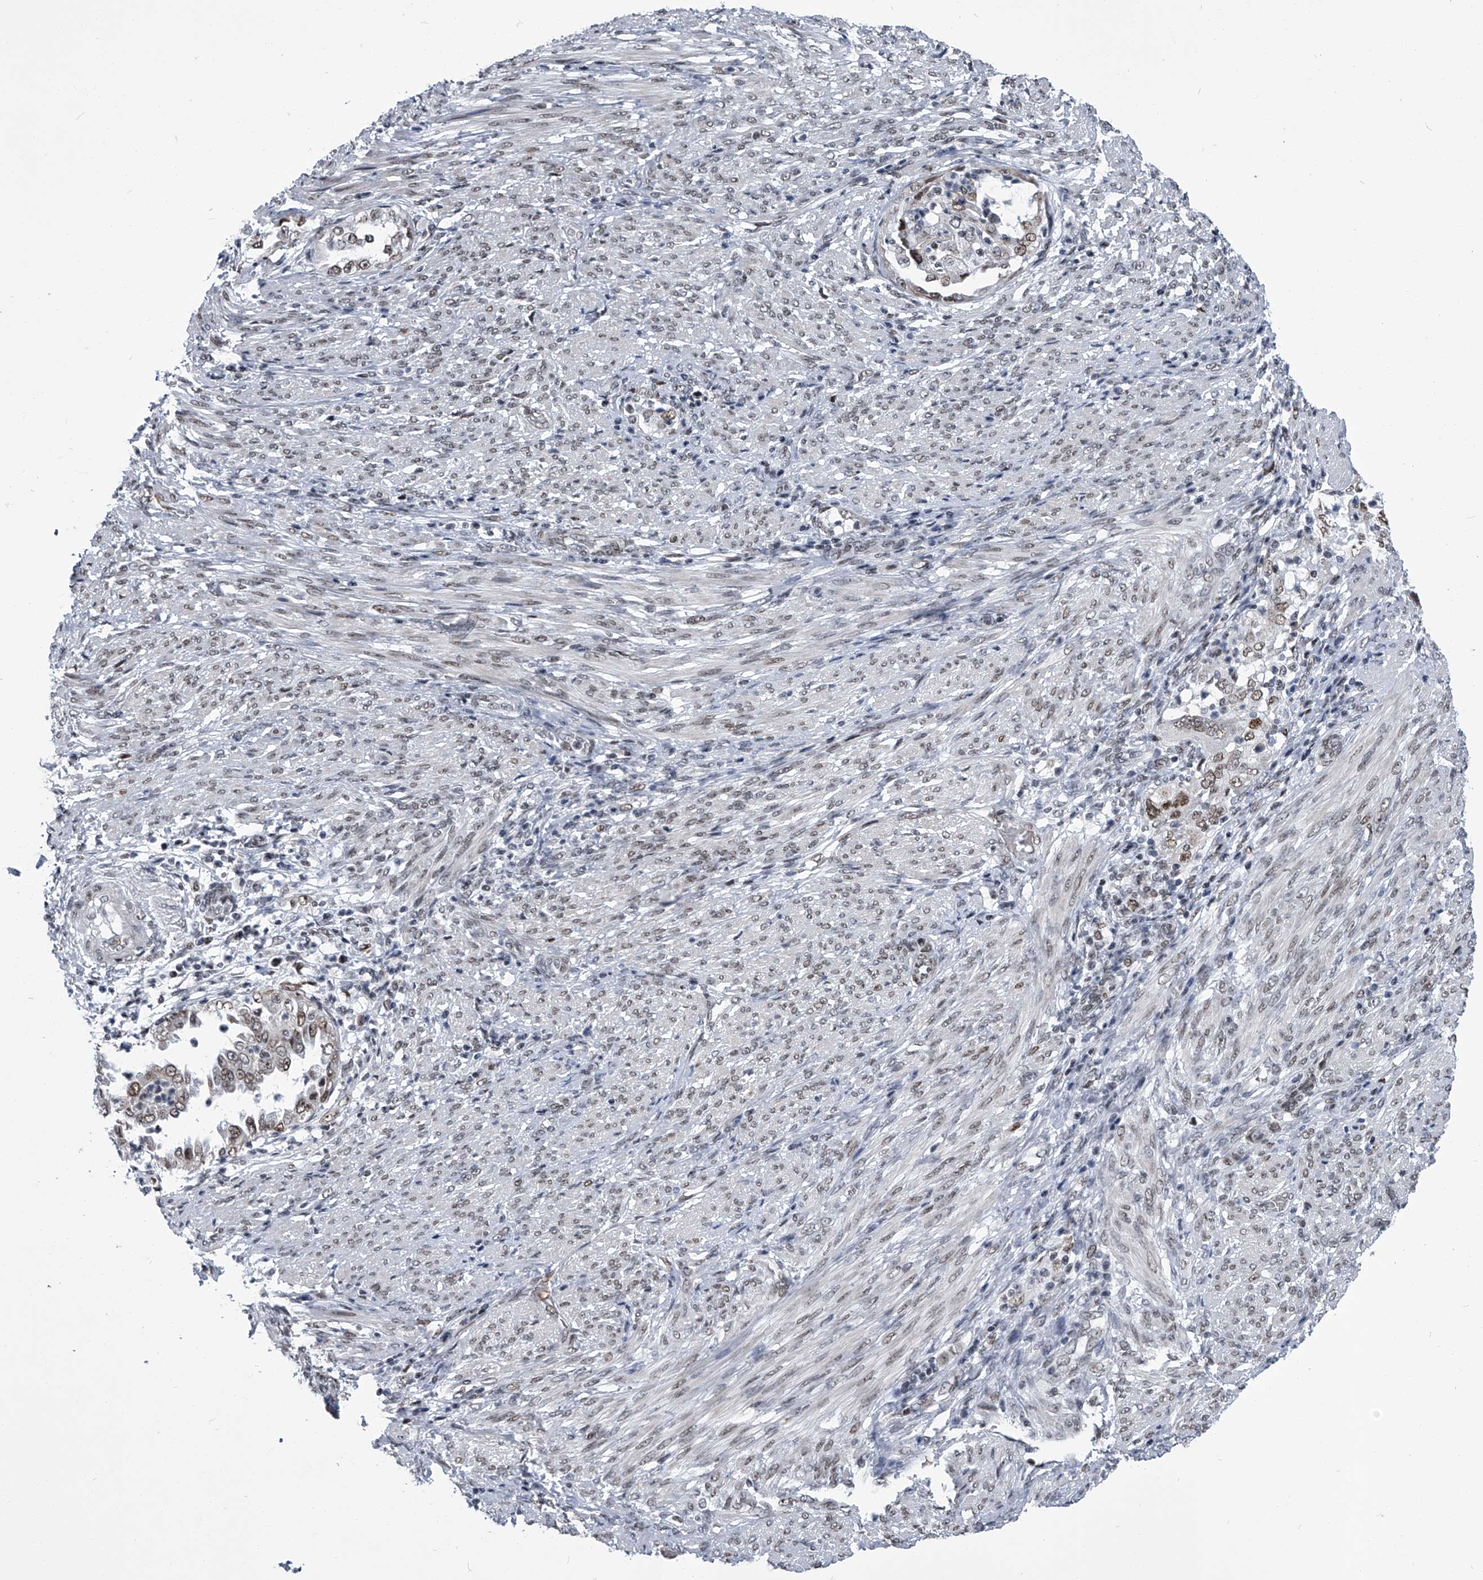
{"staining": {"intensity": "moderate", "quantity": ">75%", "location": "nuclear"}, "tissue": "endometrial cancer", "cell_type": "Tumor cells", "image_type": "cancer", "snomed": [{"axis": "morphology", "description": "Adenocarcinoma, NOS"}, {"axis": "topography", "description": "Endometrium"}], "caption": "This is a histology image of IHC staining of endometrial cancer, which shows moderate expression in the nuclear of tumor cells.", "gene": "SIM2", "patient": {"sex": "female", "age": 85}}